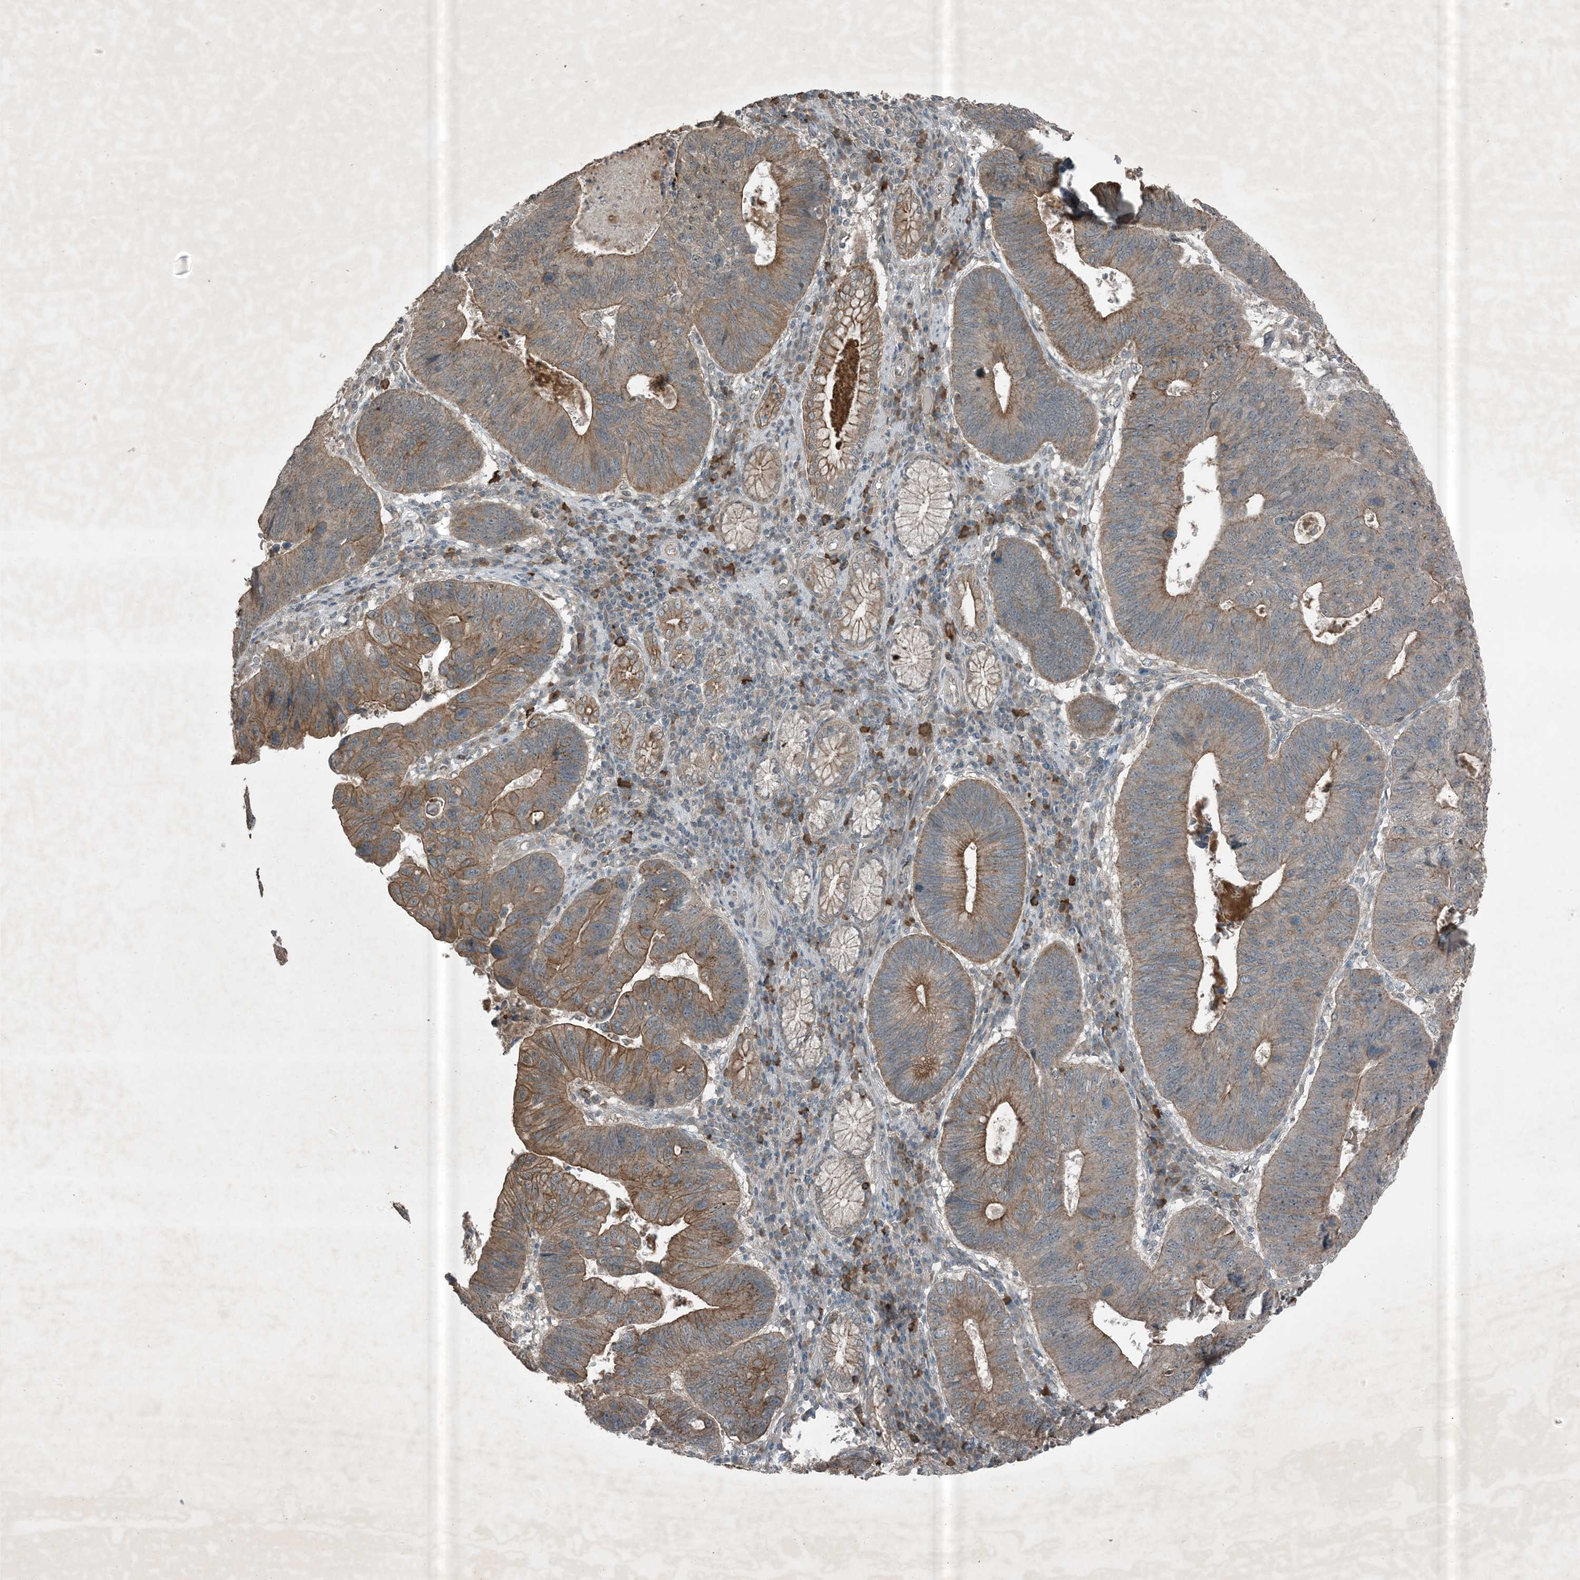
{"staining": {"intensity": "moderate", "quantity": ">75%", "location": "cytoplasmic/membranous"}, "tissue": "stomach cancer", "cell_type": "Tumor cells", "image_type": "cancer", "snomed": [{"axis": "morphology", "description": "Adenocarcinoma, NOS"}, {"axis": "topography", "description": "Stomach"}], "caption": "An IHC image of neoplastic tissue is shown. Protein staining in brown highlights moderate cytoplasmic/membranous positivity in adenocarcinoma (stomach) within tumor cells.", "gene": "MDN1", "patient": {"sex": "male", "age": 59}}